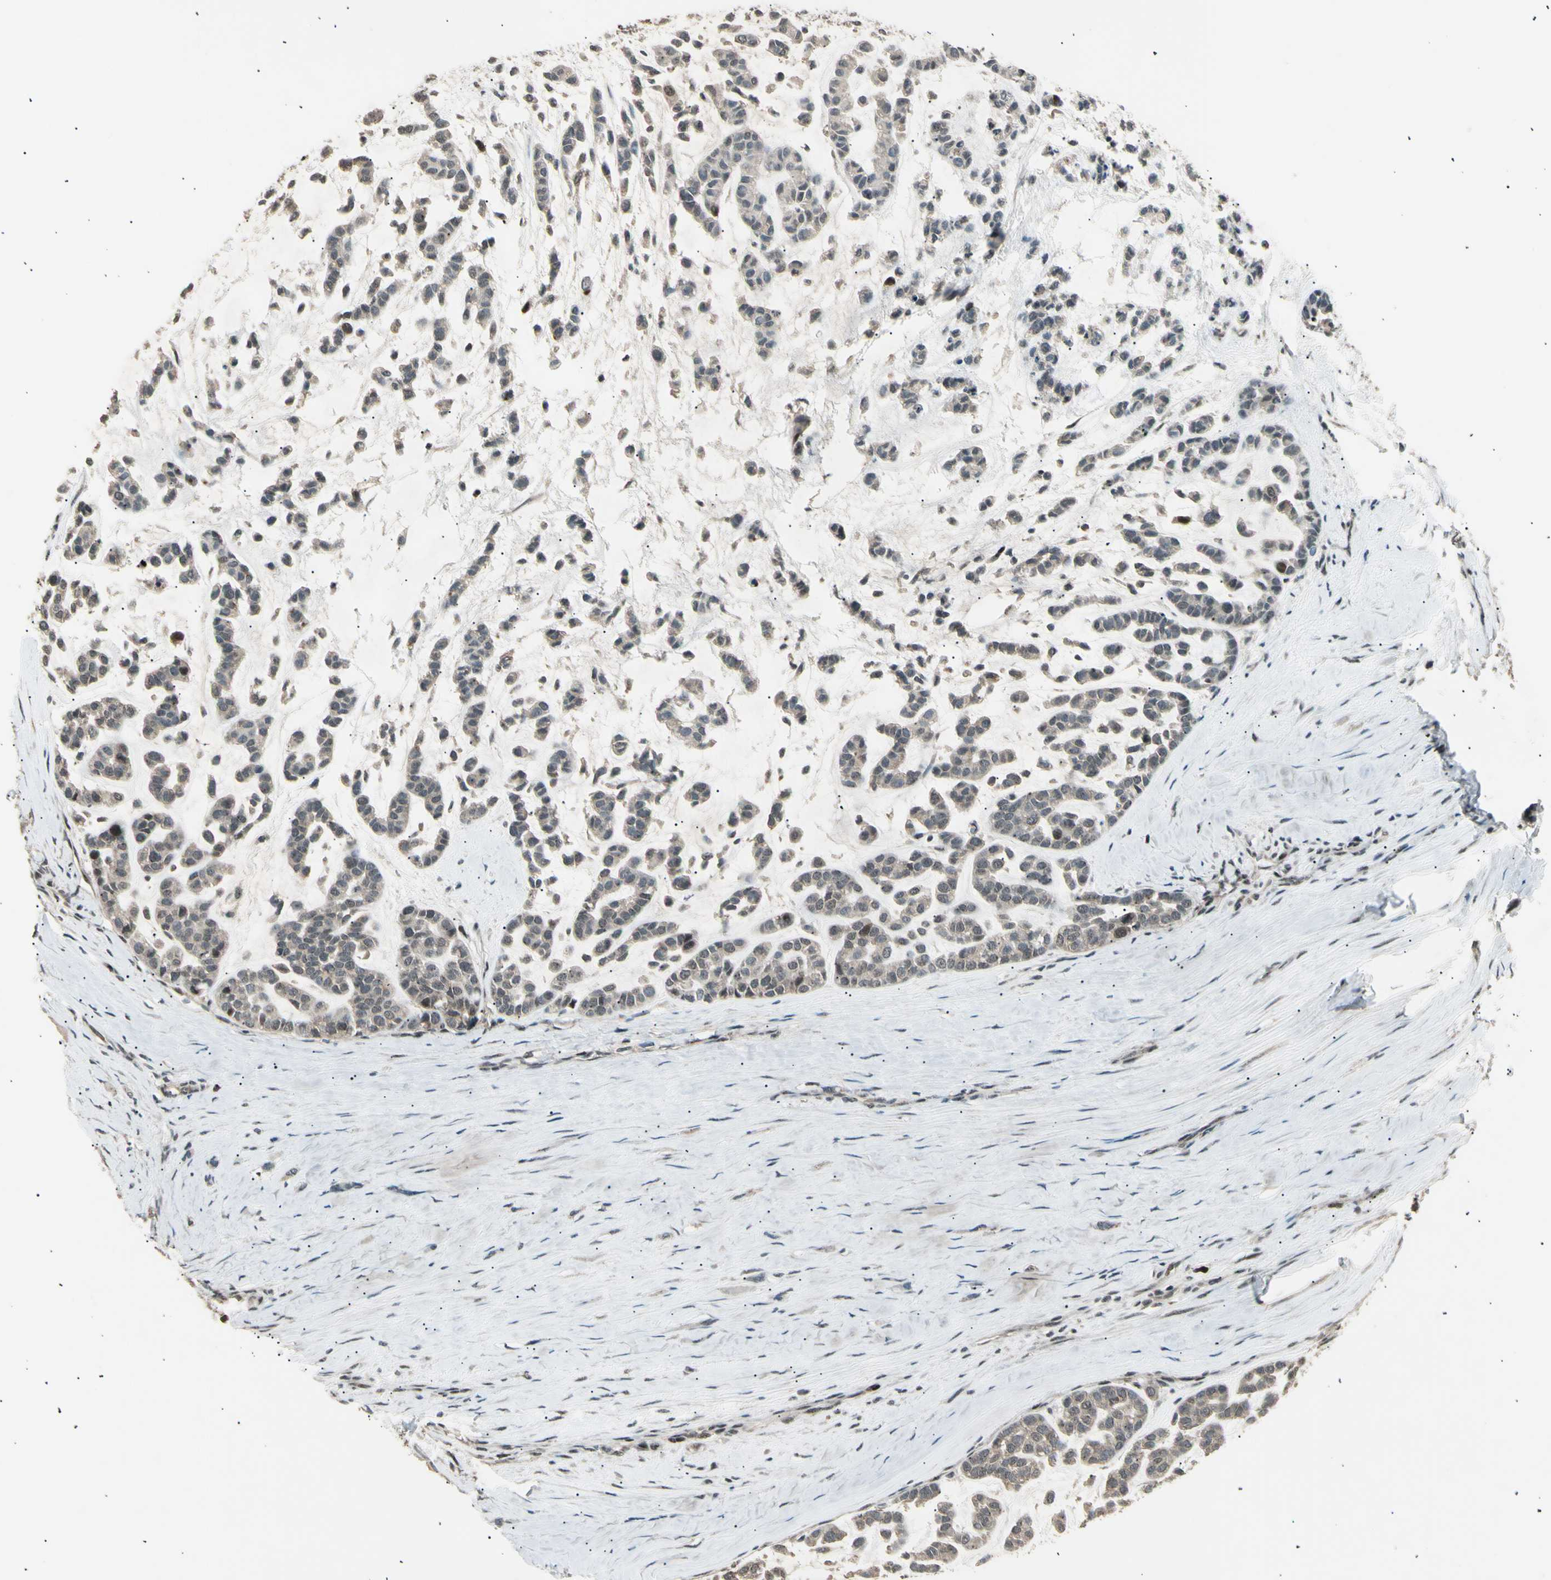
{"staining": {"intensity": "weak", "quantity": "<25%", "location": "cytoplasmic/membranous"}, "tissue": "head and neck cancer", "cell_type": "Tumor cells", "image_type": "cancer", "snomed": [{"axis": "morphology", "description": "Adenocarcinoma, NOS"}, {"axis": "morphology", "description": "Adenoma, NOS"}, {"axis": "topography", "description": "Head-Neck"}], "caption": "A high-resolution image shows IHC staining of head and neck adenoma, which displays no significant expression in tumor cells. (DAB (3,3'-diaminobenzidine) IHC with hematoxylin counter stain).", "gene": "NUAK2", "patient": {"sex": "female", "age": 55}}